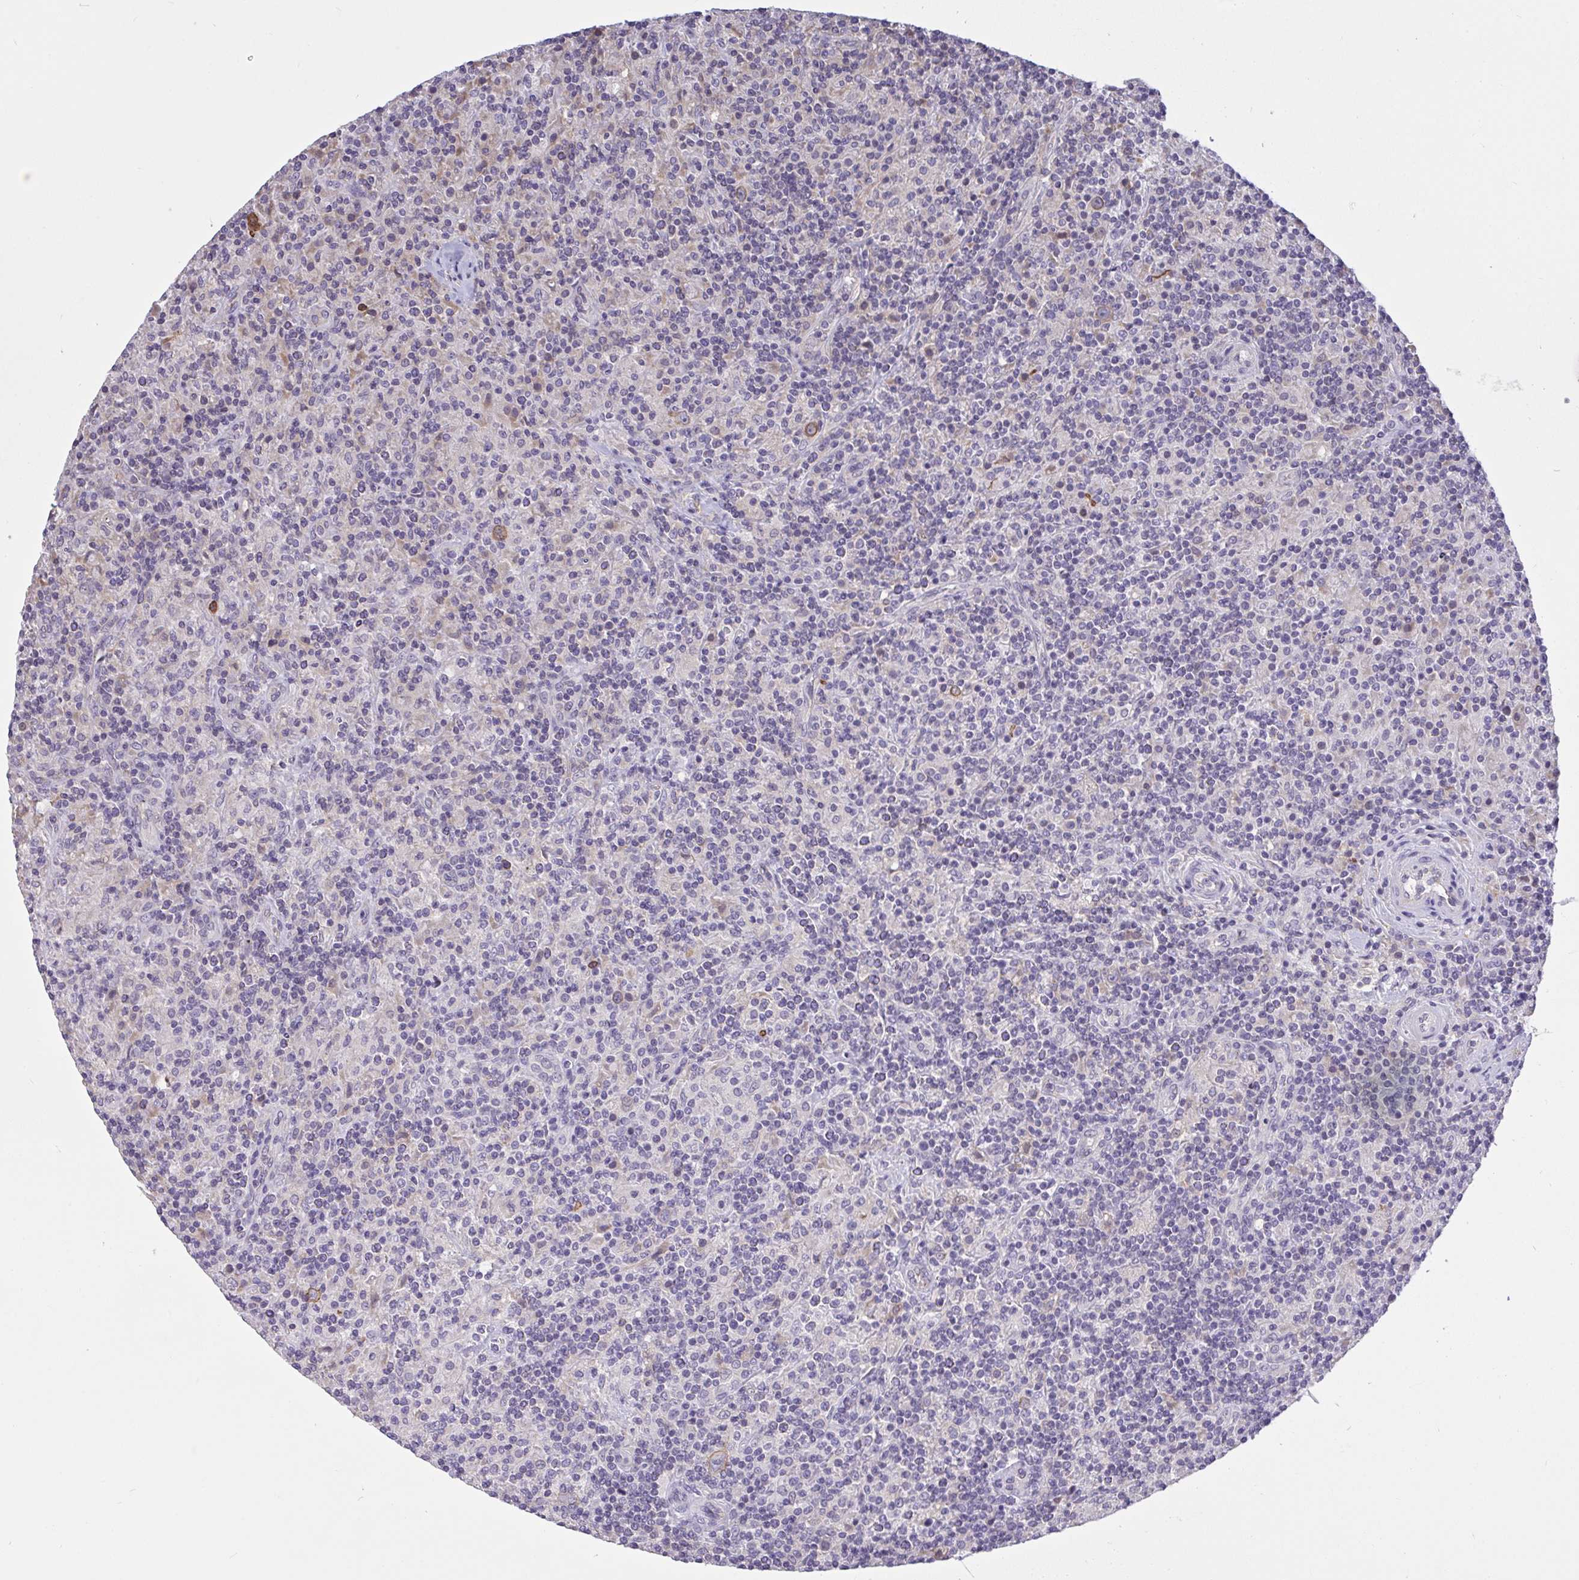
{"staining": {"intensity": "moderate", "quantity": ">75%", "location": "cytoplasmic/membranous"}, "tissue": "lymphoma", "cell_type": "Tumor cells", "image_type": "cancer", "snomed": [{"axis": "morphology", "description": "Hodgkin's disease, NOS"}, {"axis": "topography", "description": "Lymph node"}], "caption": "Hodgkin's disease tissue exhibits moderate cytoplasmic/membranous expression in approximately >75% of tumor cells", "gene": "SEMA6B", "patient": {"sex": "male", "age": 70}}